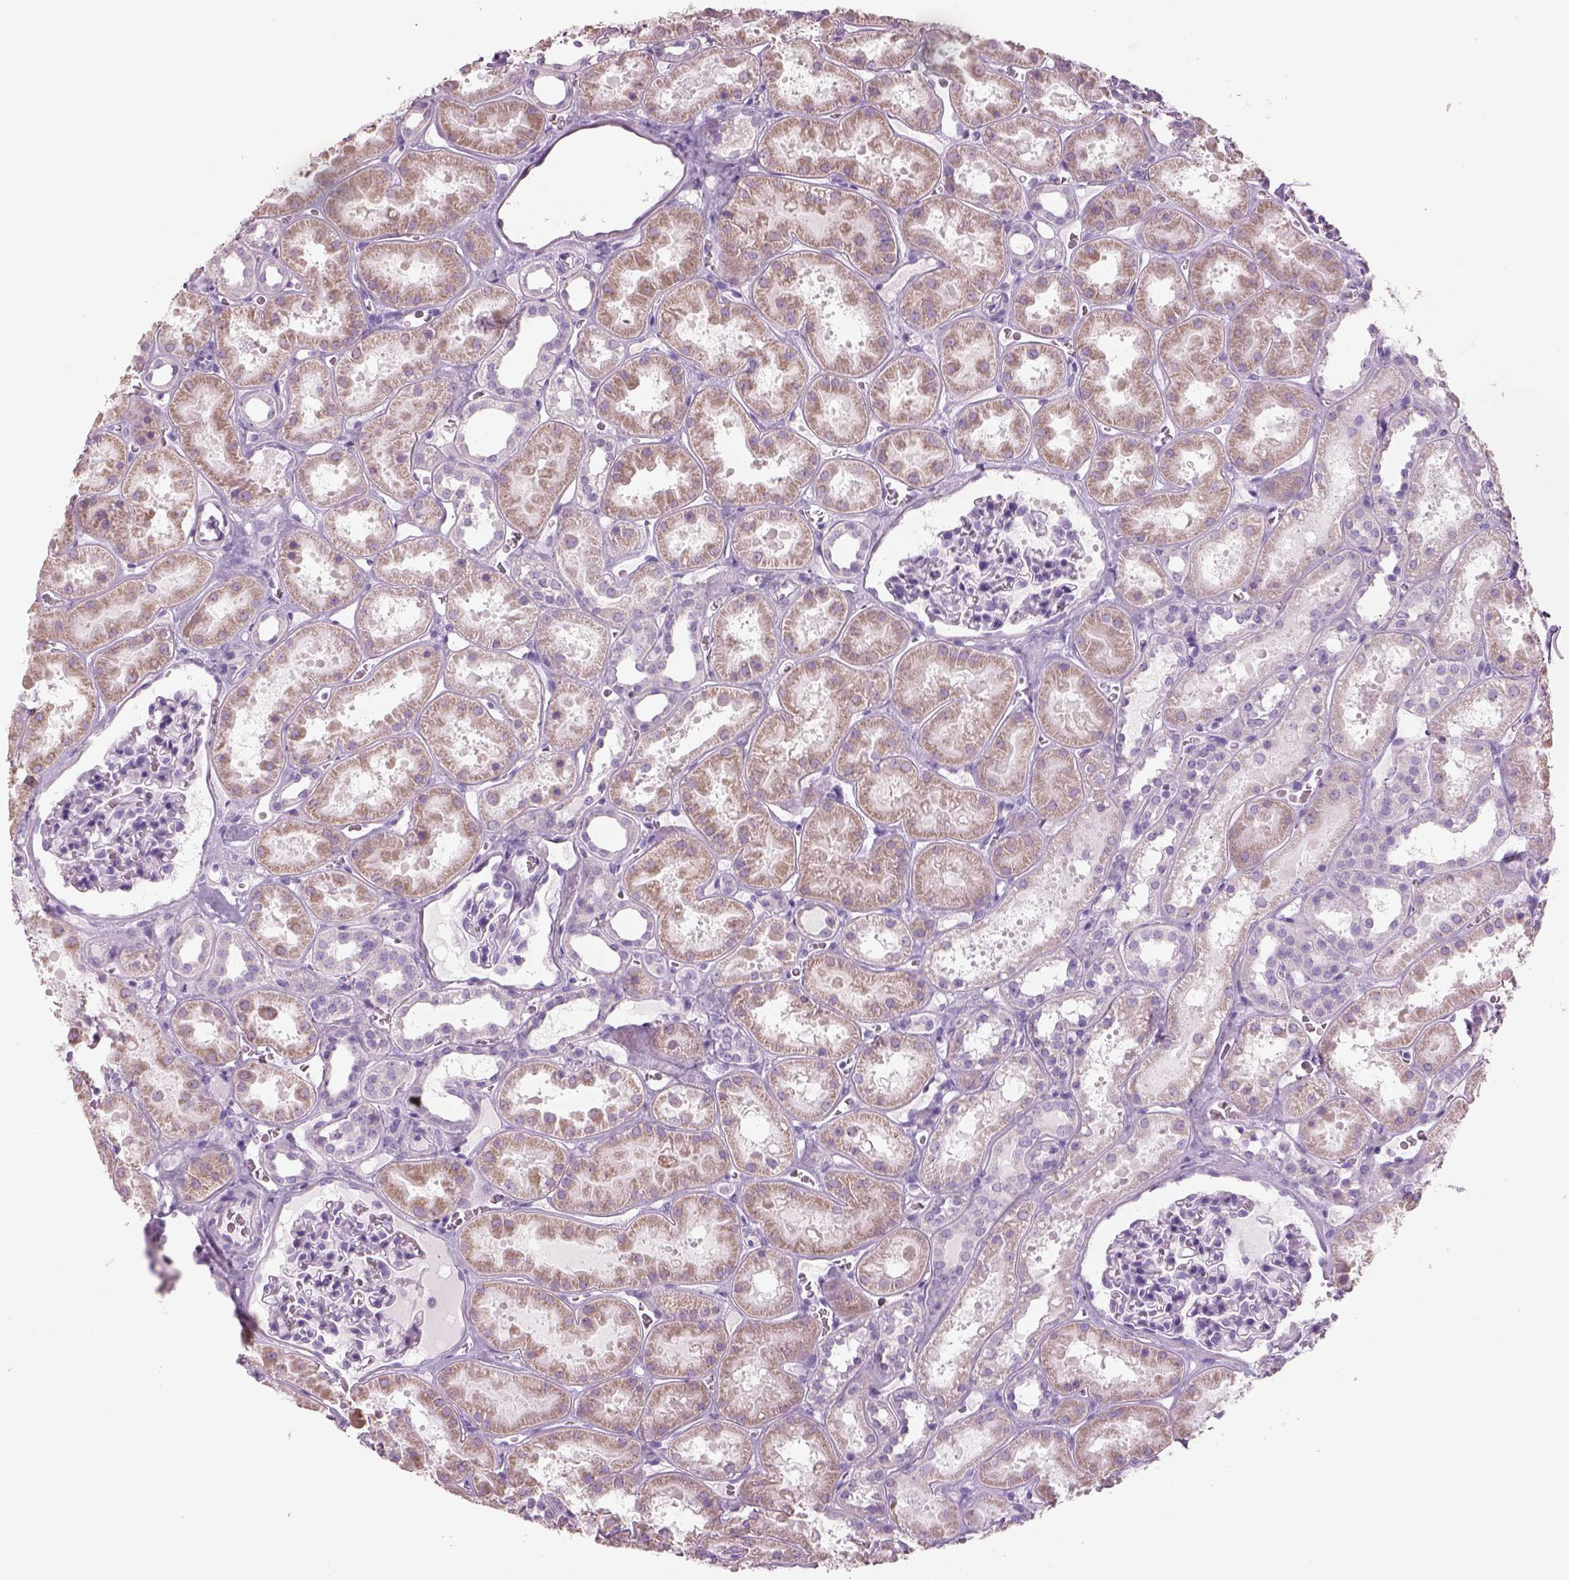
{"staining": {"intensity": "negative", "quantity": "none", "location": "none"}, "tissue": "kidney", "cell_type": "Cells in glomeruli", "image_type": "normal", "snomed": [{"axis": "morphology", "description": "Normal tissue, NOS"}, {"axis": "topography", "description": "Kidney"}], "caption": "Immunohistochemistry of normal kidney demonstrates no staining in cells in glomeruli.", "gene": "RHO", "patient": {"sex": "female", "age": 41}}